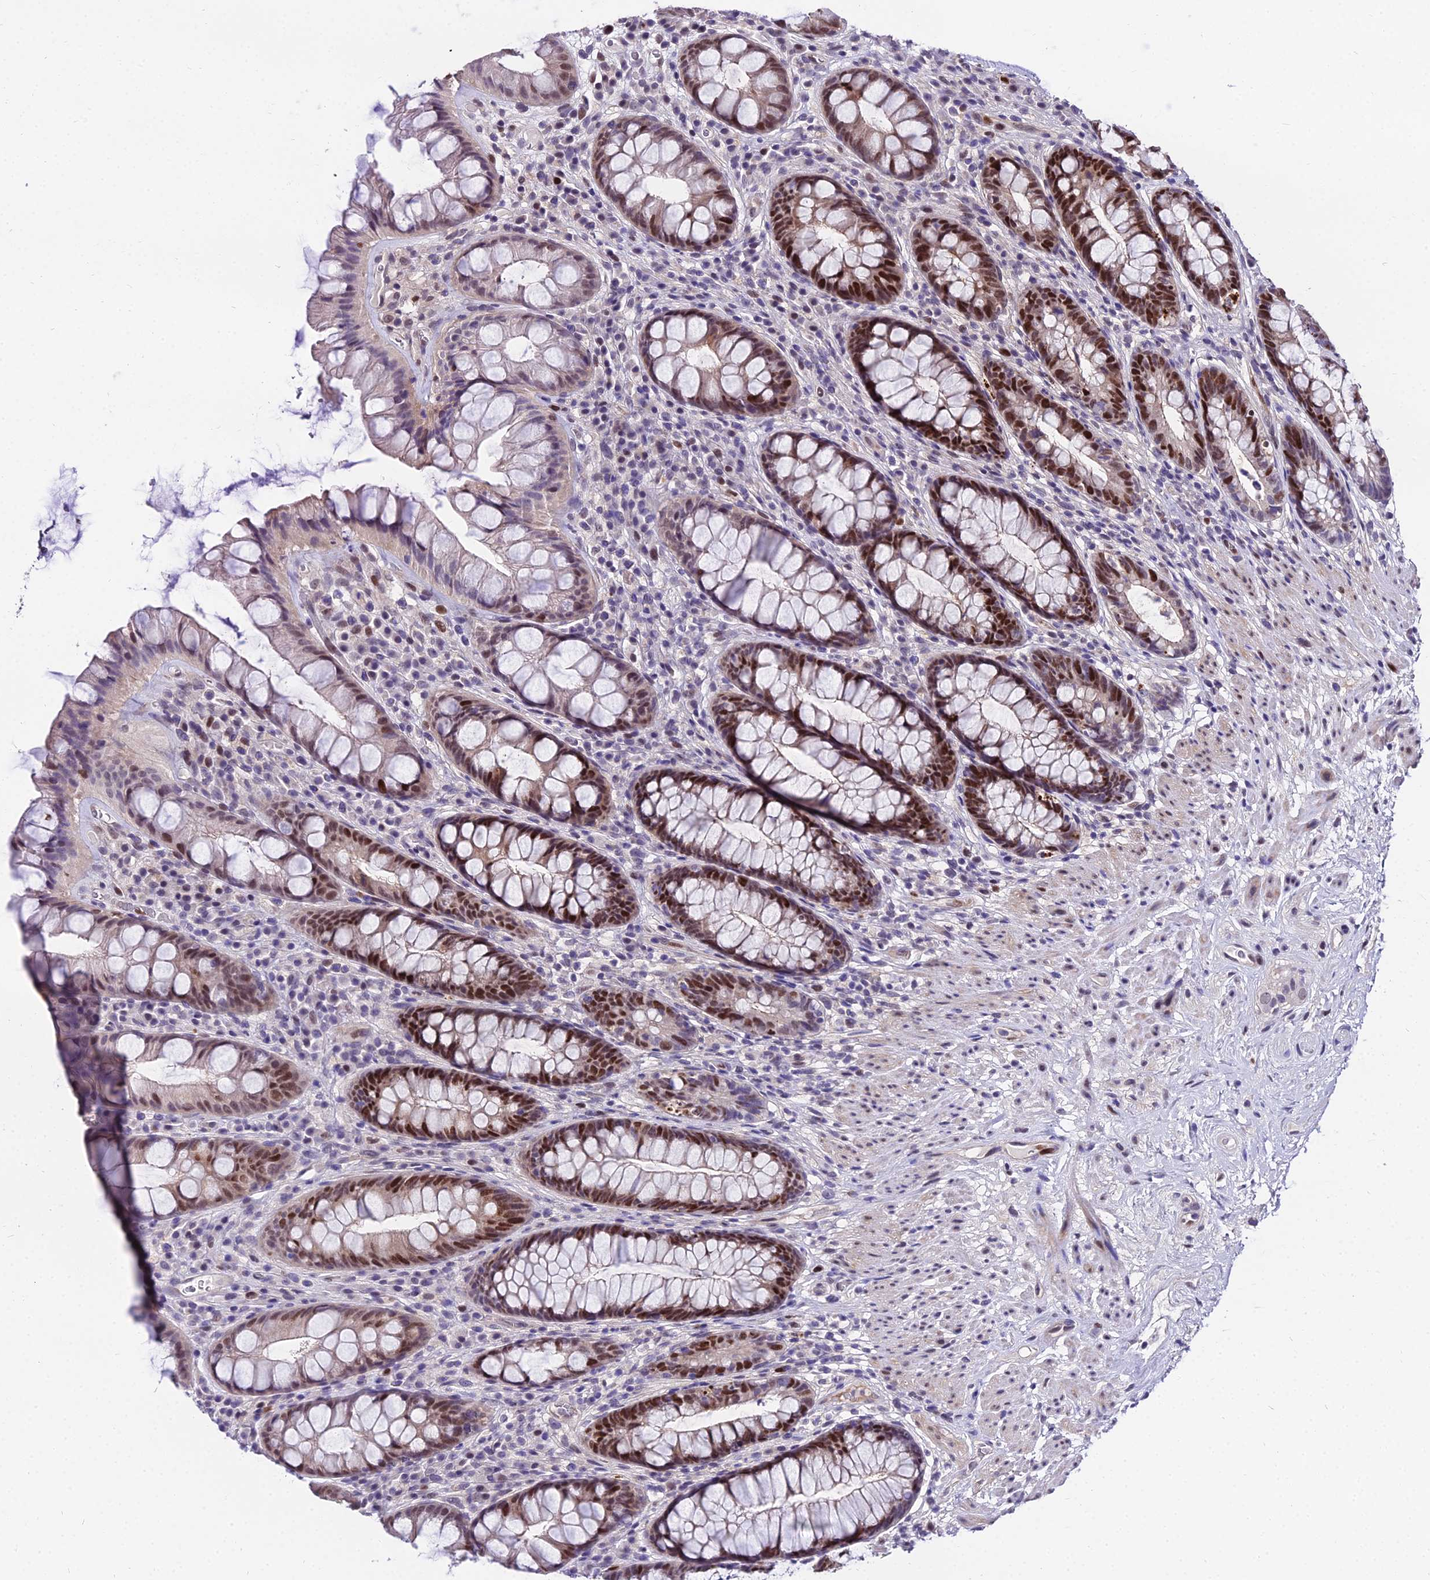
{"staining": {"intensity": "strong", "quantity": "25%-75%", "location": "nuclear"}, "tissue": "rectum", "cell_type": "Glandular cells", "image_type": "normal", "snomed": [{"axis": "morphology", "description": "Normal tissue, NOS"}, {"axis": "topography", "description": "Rectum"}], "caption": "Immunohistochemical staining of unremarkable human rectum reveals 25%-75% levels of strong nuclear protein positivity in approximately 25%-75% of glandular cells.", "gene": "TRIML2", "patient": {"sex": "male", "age": 74}}